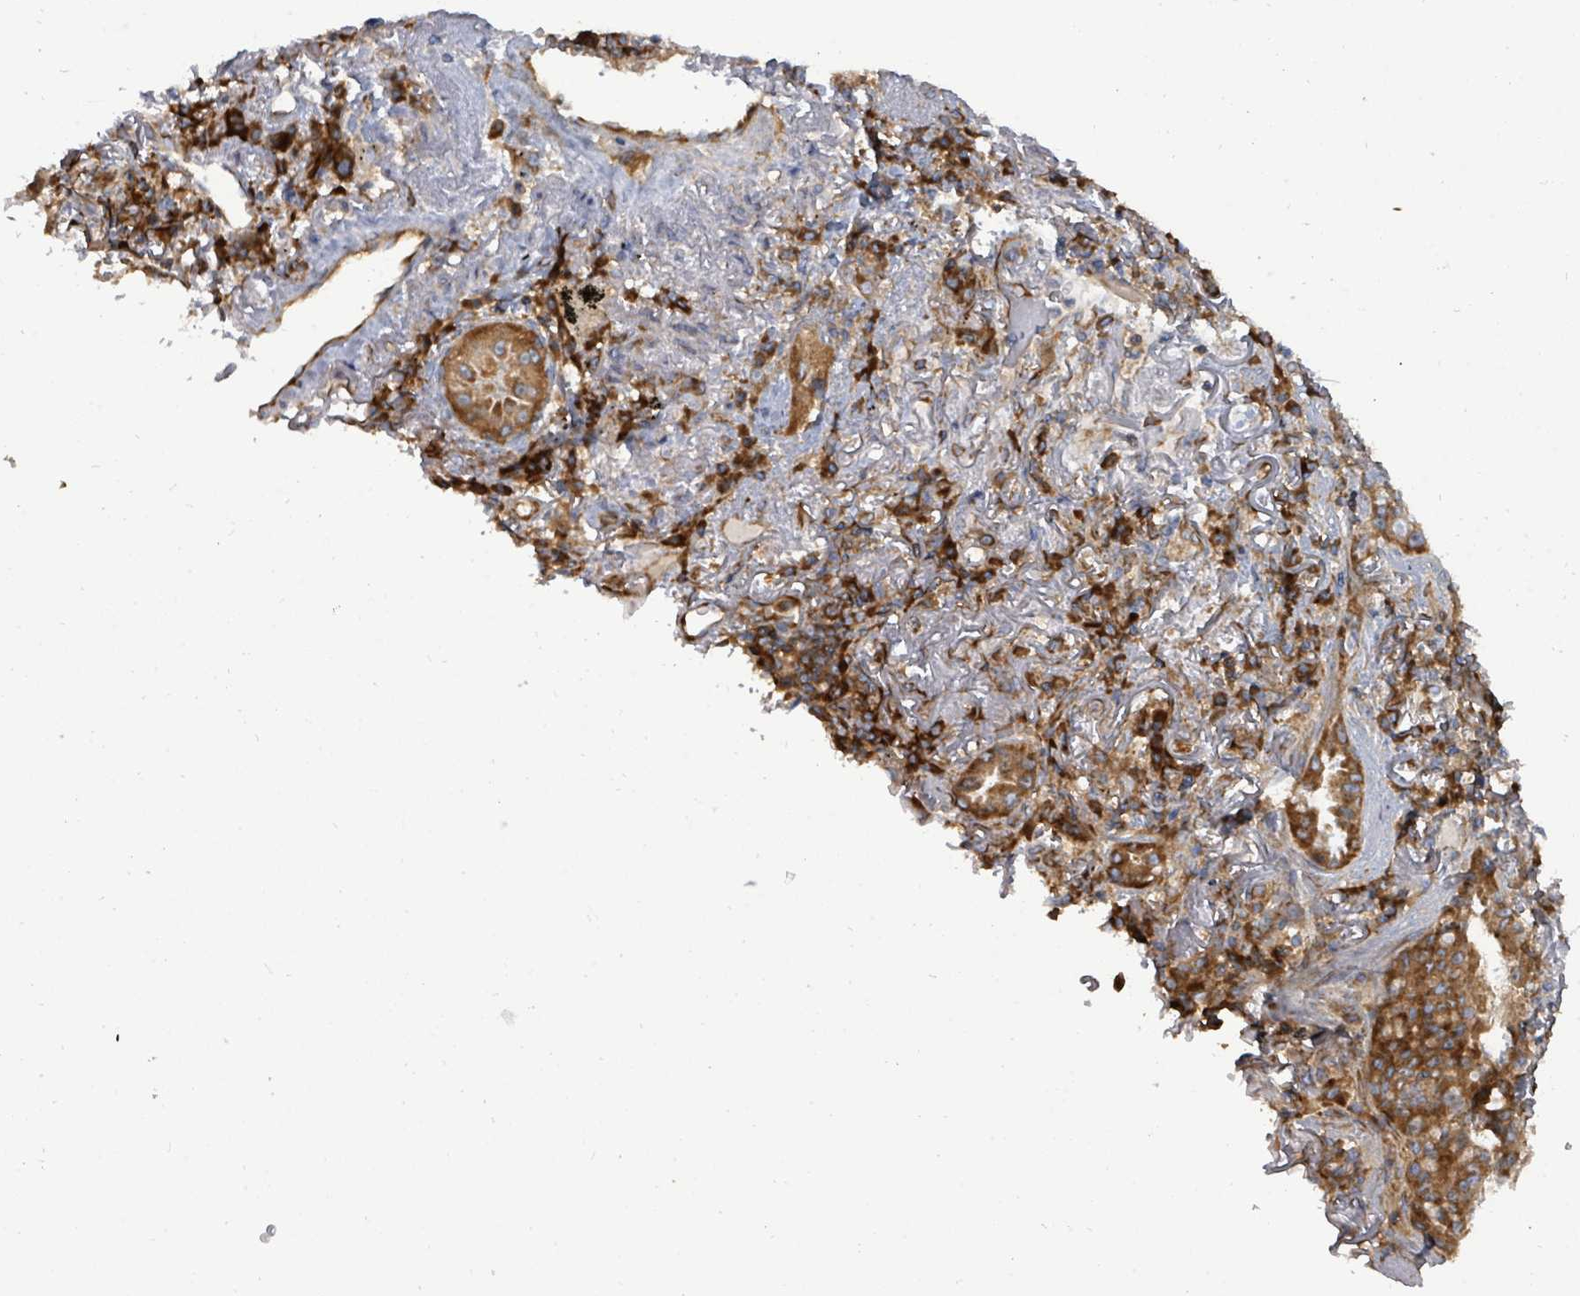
{"staining": {"intensity": "moderate", "quantity": ">75%", "location": "cytoplasmic/membranous"}, "tissue": "lung cancer", "cell_type": "Tumor cells", "image_type": "cancer", "snomed": [{"axis": "morphology", "description": "Adenocarcinoma, NOS"}, {"axis": "topography", "description": "Lung"}], "caption": "A high-resolution photomicrograph shows immunohistochemistry (IHC) staining of lung cancer (adenocarcinoma), which exhibits moderate cytoplasmic/membranous staining in approximately >75% of tumor cells. (DAB (3,3'-diaminobenzidine) = brown stain, brightfield microscopy at high magnification).", "gene": "EIF3C", "patient": {"sex": "female", "age": 69}}